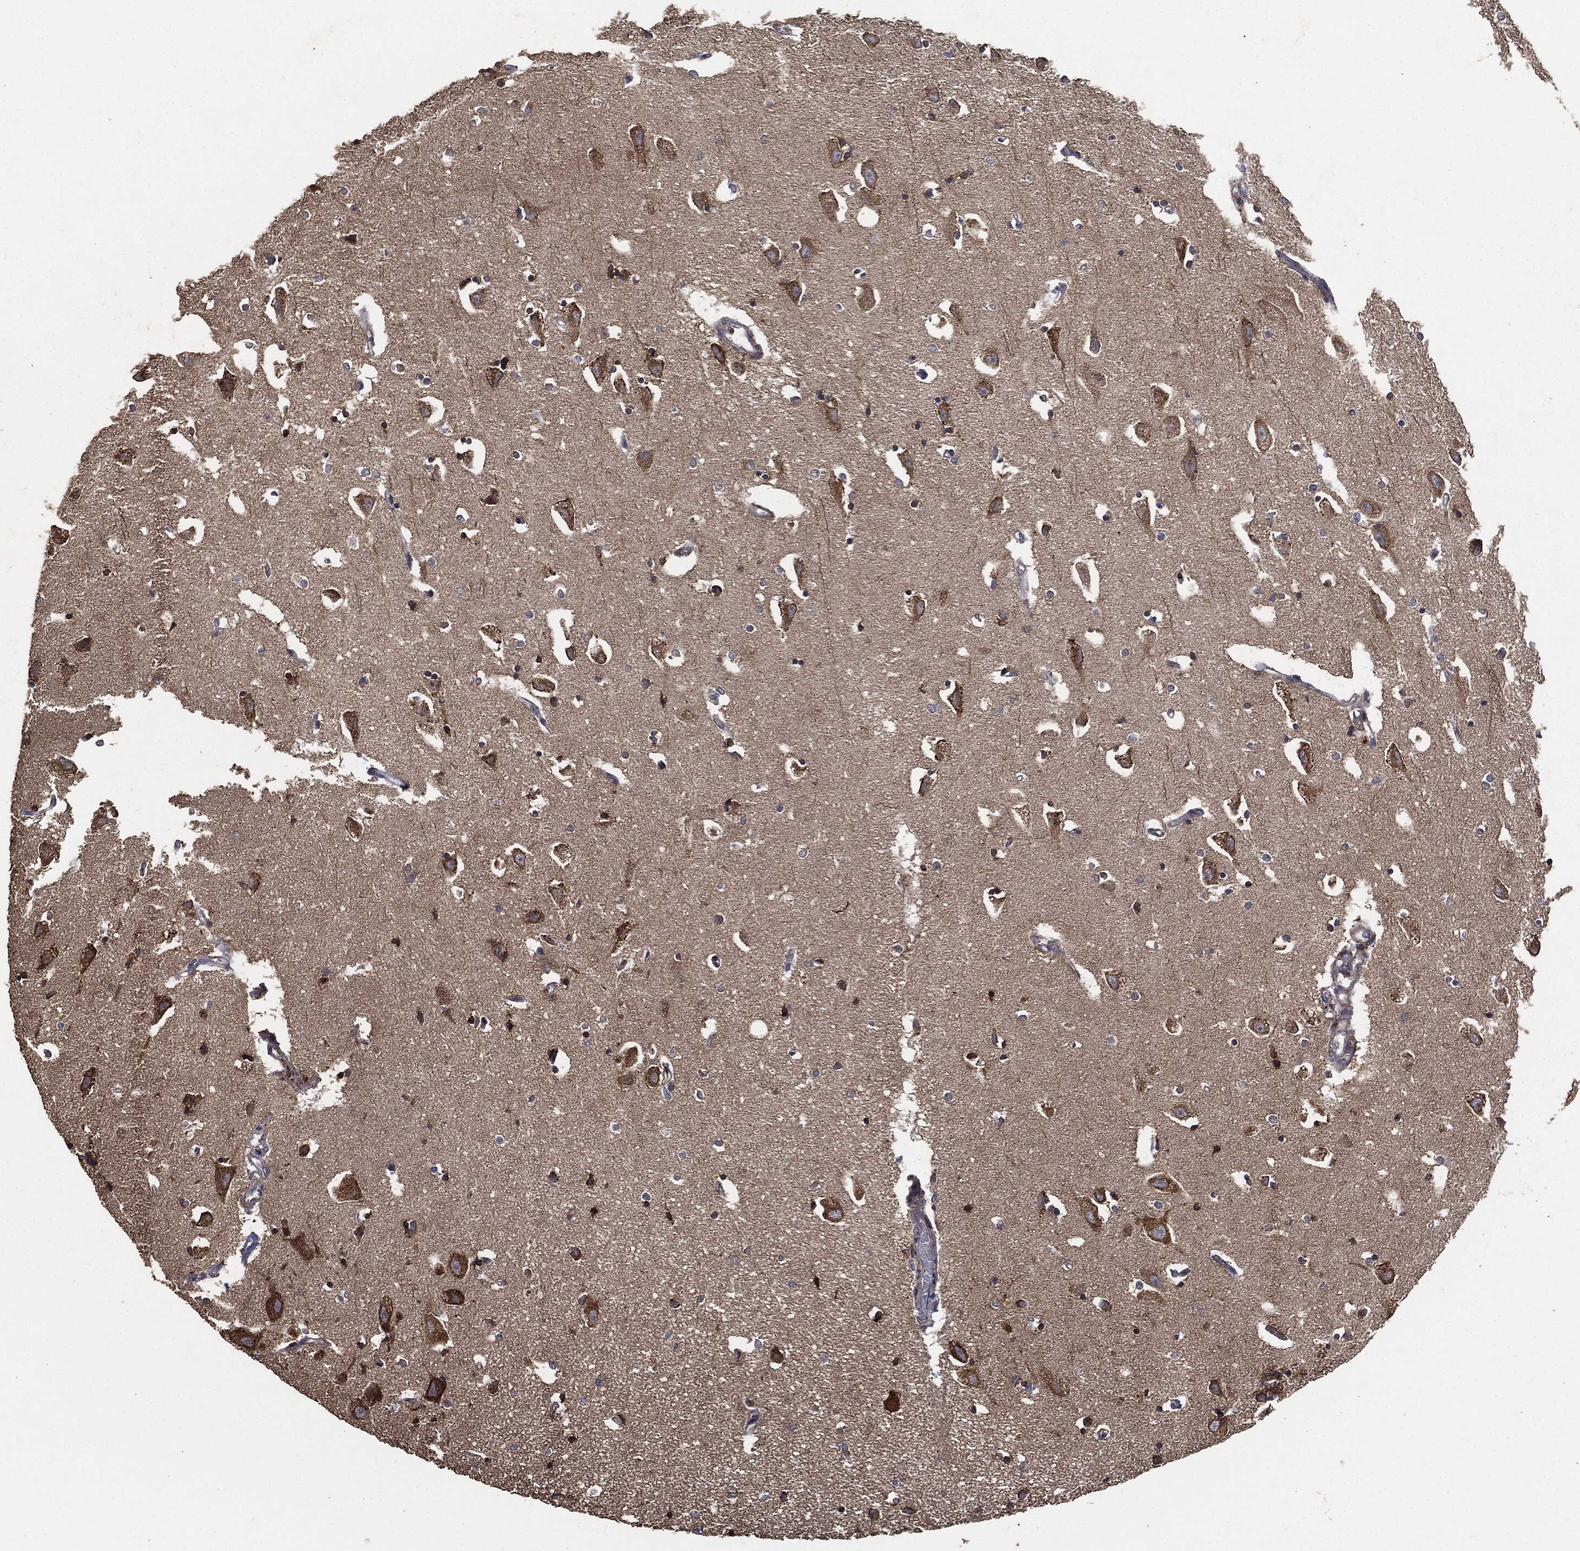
{"staining": {"intensity": "negative", "quantity": "none", "location": "none"}, "tissue": "hippocampus", "cell_type": "Glial cells", "image_type": "normal", "snomed": [{"axis": "morphology", "description": "Normal tissue, NOS"}, {"axis": "topography", "description": "Lateral ventricle wall"}, {"axis": "topography", "description": "Hippocampus"}], "caption": "DAB immunohistochemical staining of unremarkable hippocampus shows no significant positivity in glial cells. (Immunohistochemistry, brightfield microscopy, high magnification).", "gene": "STK3", "patient": {"sex": "female", "age": 63}}